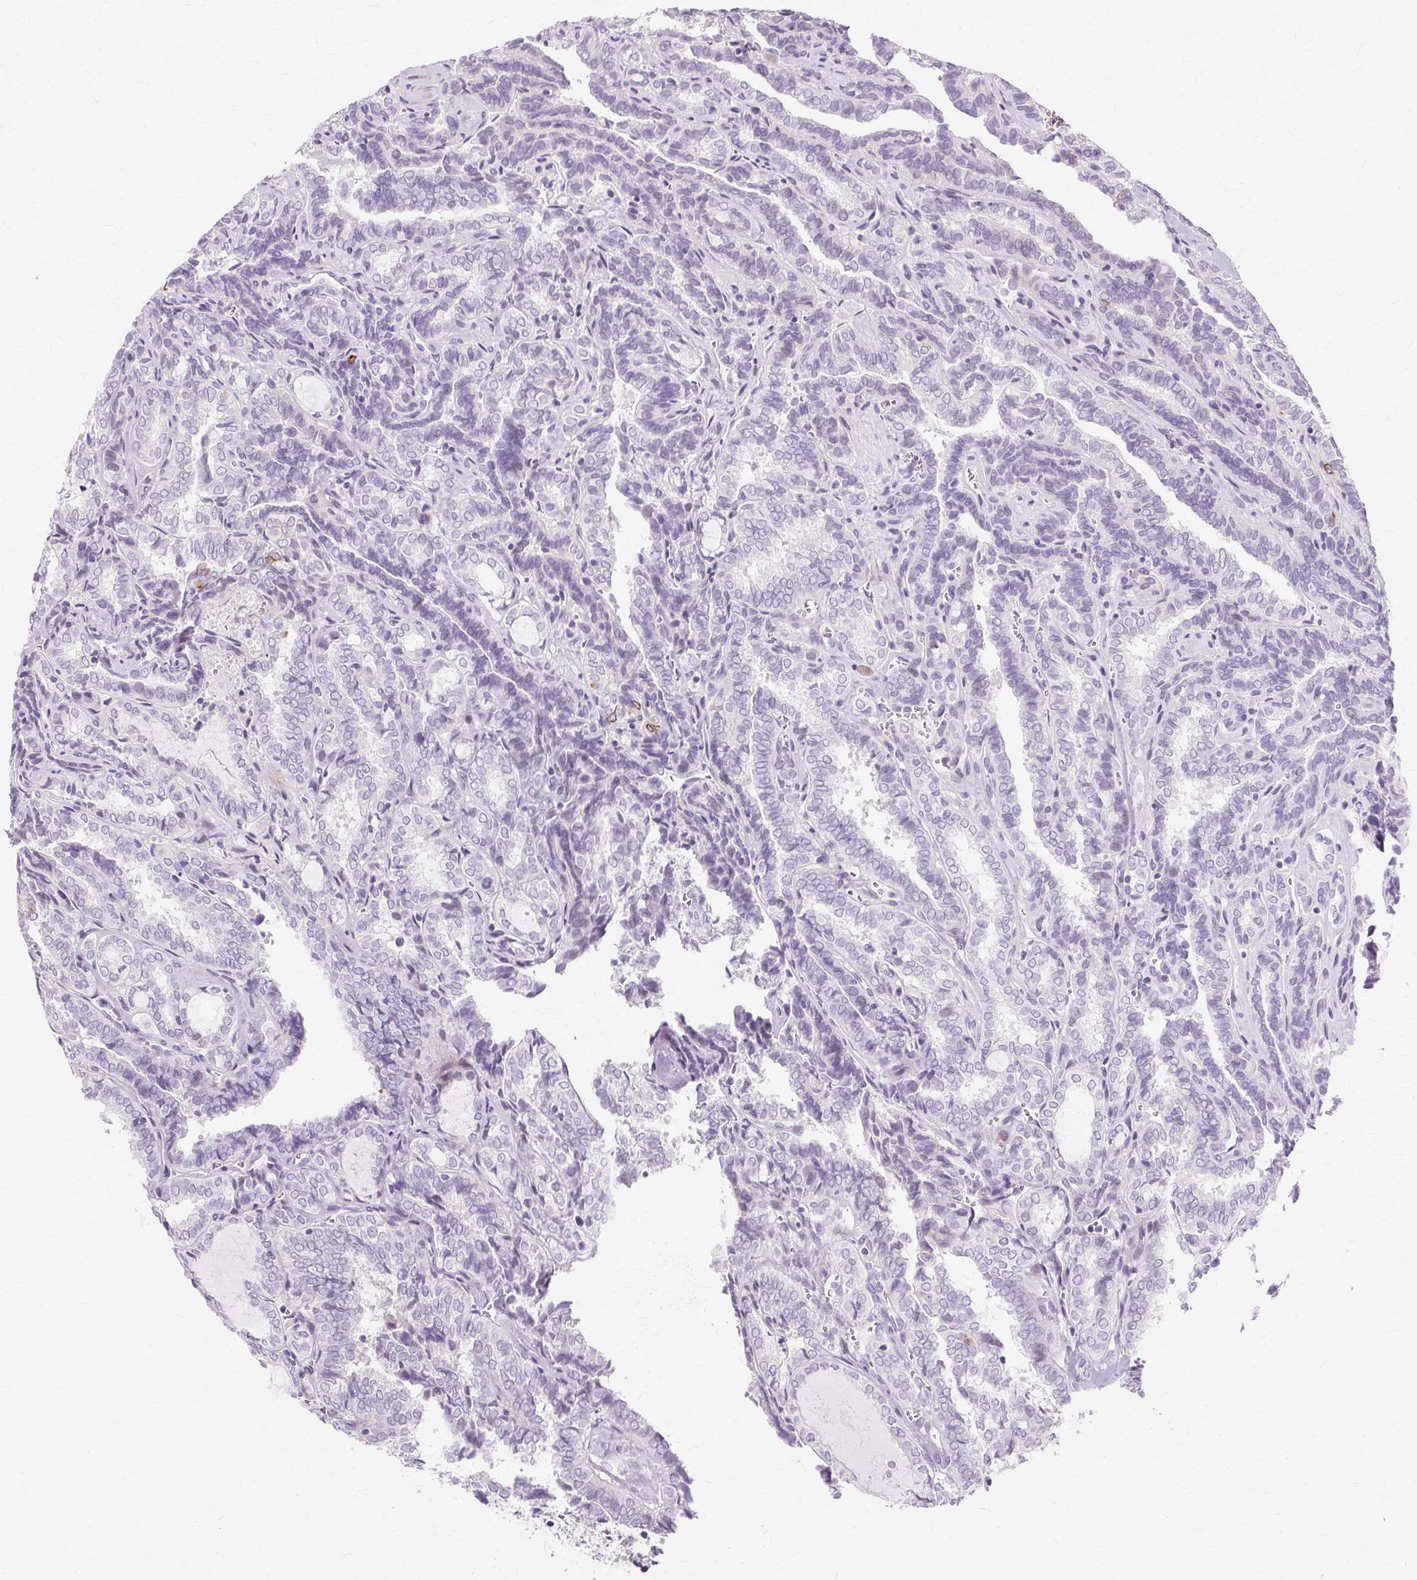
{"staining": {"intensity": "moderate", "quantity": "<25%", "location": "cytoplasmic/membranous"}, "tissue": "thyroid cancer", "cell_type": "Tumor cells", "image_type": "cancer", "snomed": [{"axis": "morphology", "description": "Papillary adenocarcinoma, NOS"}, {"axis": "topography", "description": "Thyroid gland"}], "caption": "Tumor cells display low levels of moderate cytoplasmic/membranous staining in about <25% of cells in thyroid papillary adenocarcinoma.", "gene": "IRX2", "patient": {"sex": "female", "age": 30}}